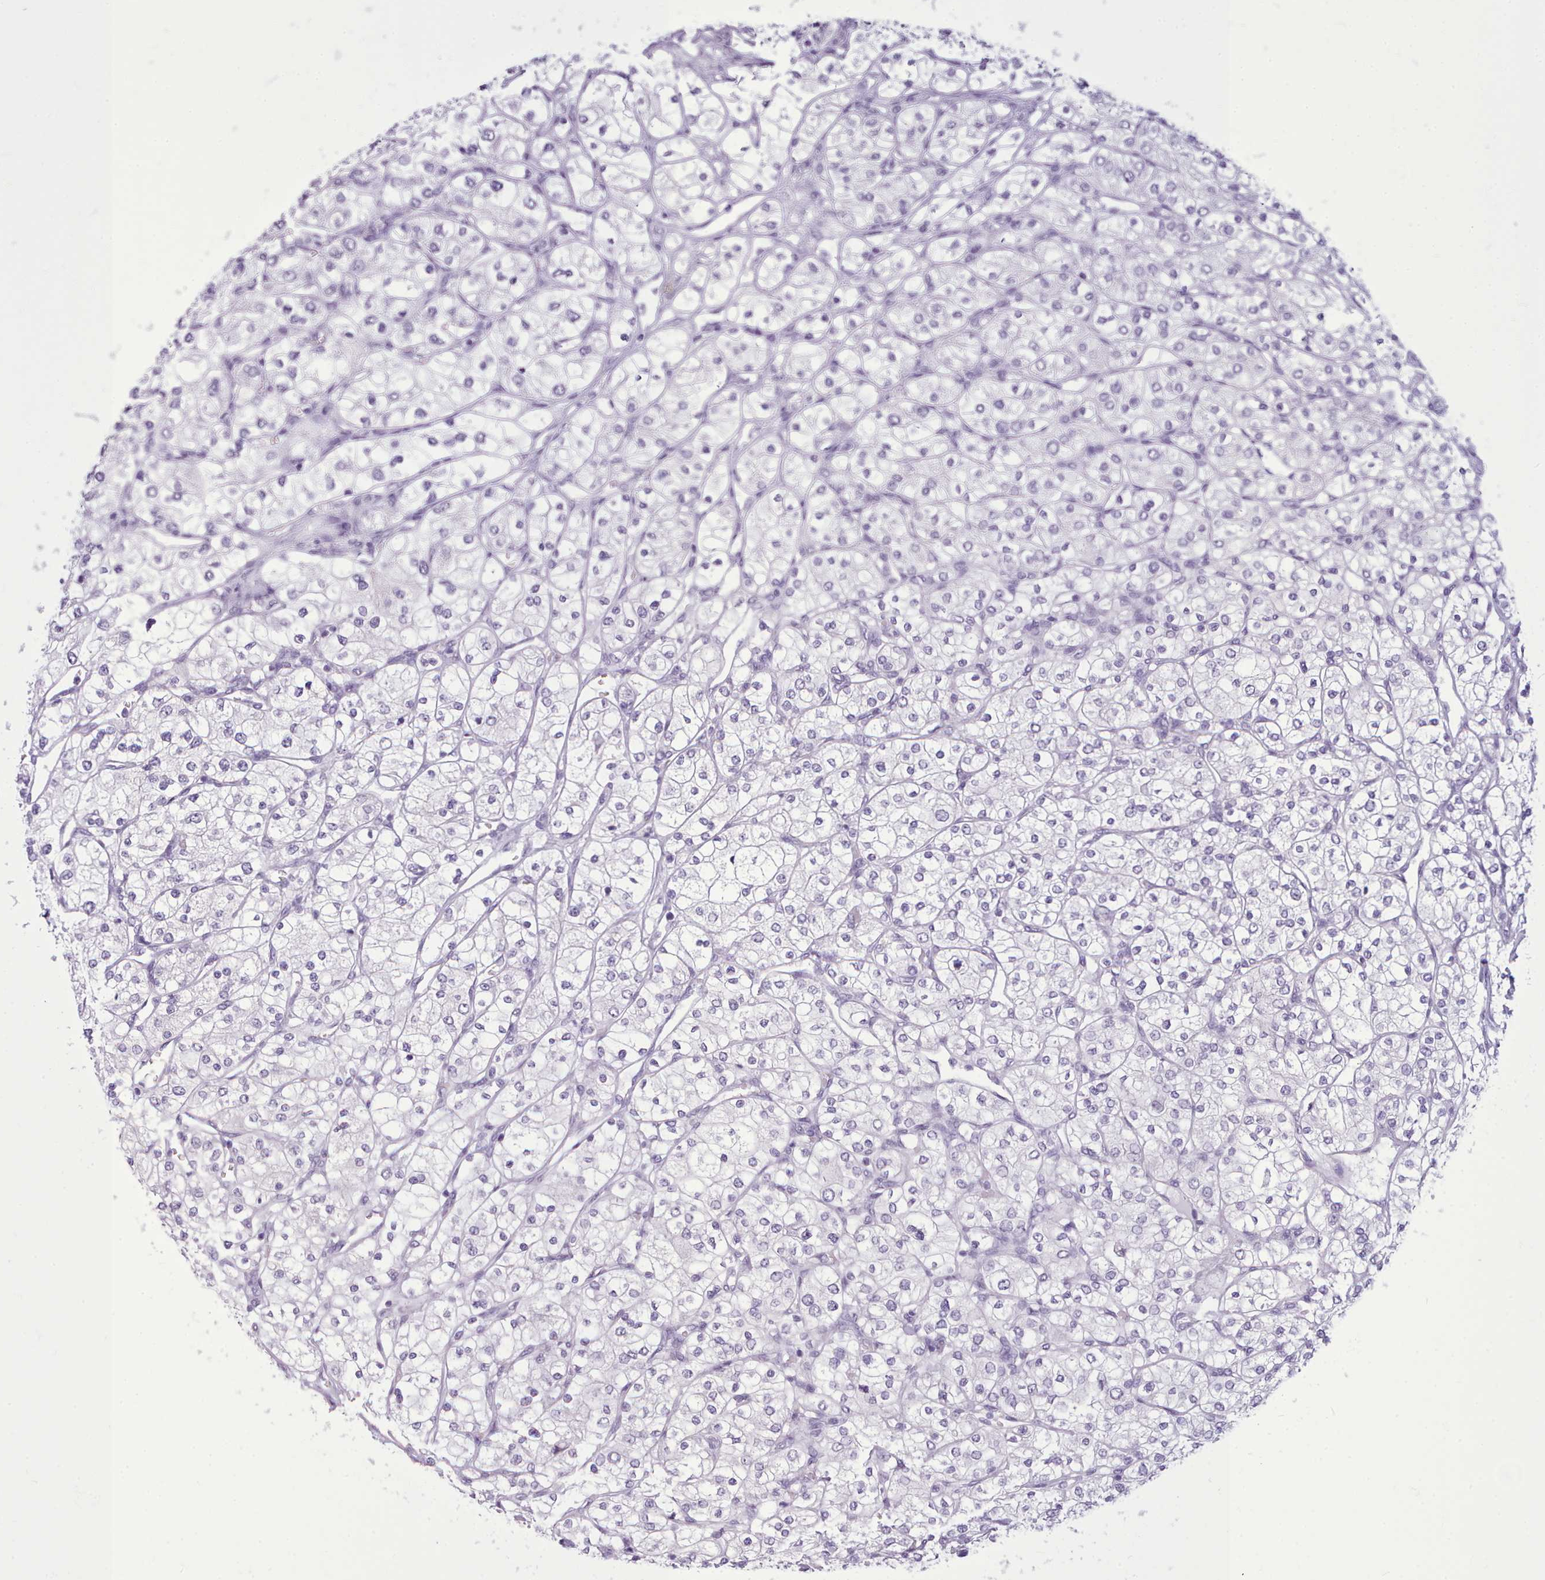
{"staining": {"intensity": "negative", "quantity": "none", "location": "none"}, "tissue": "renal cancer", "cell_type": "Tumor cells", "image_type": "cancer", "snomed": [{"axis": "morphology", "description": "Adenocarcinoma, NOS"}, {"axis": "topography", "description": "Kidney"}], "caption": "Image shows no protein expression in tumor cells of renal cancer (adenocarcinoma) tissue.", "gene": "FBXO48", "patient": {"sex": "male", "age": 80}}